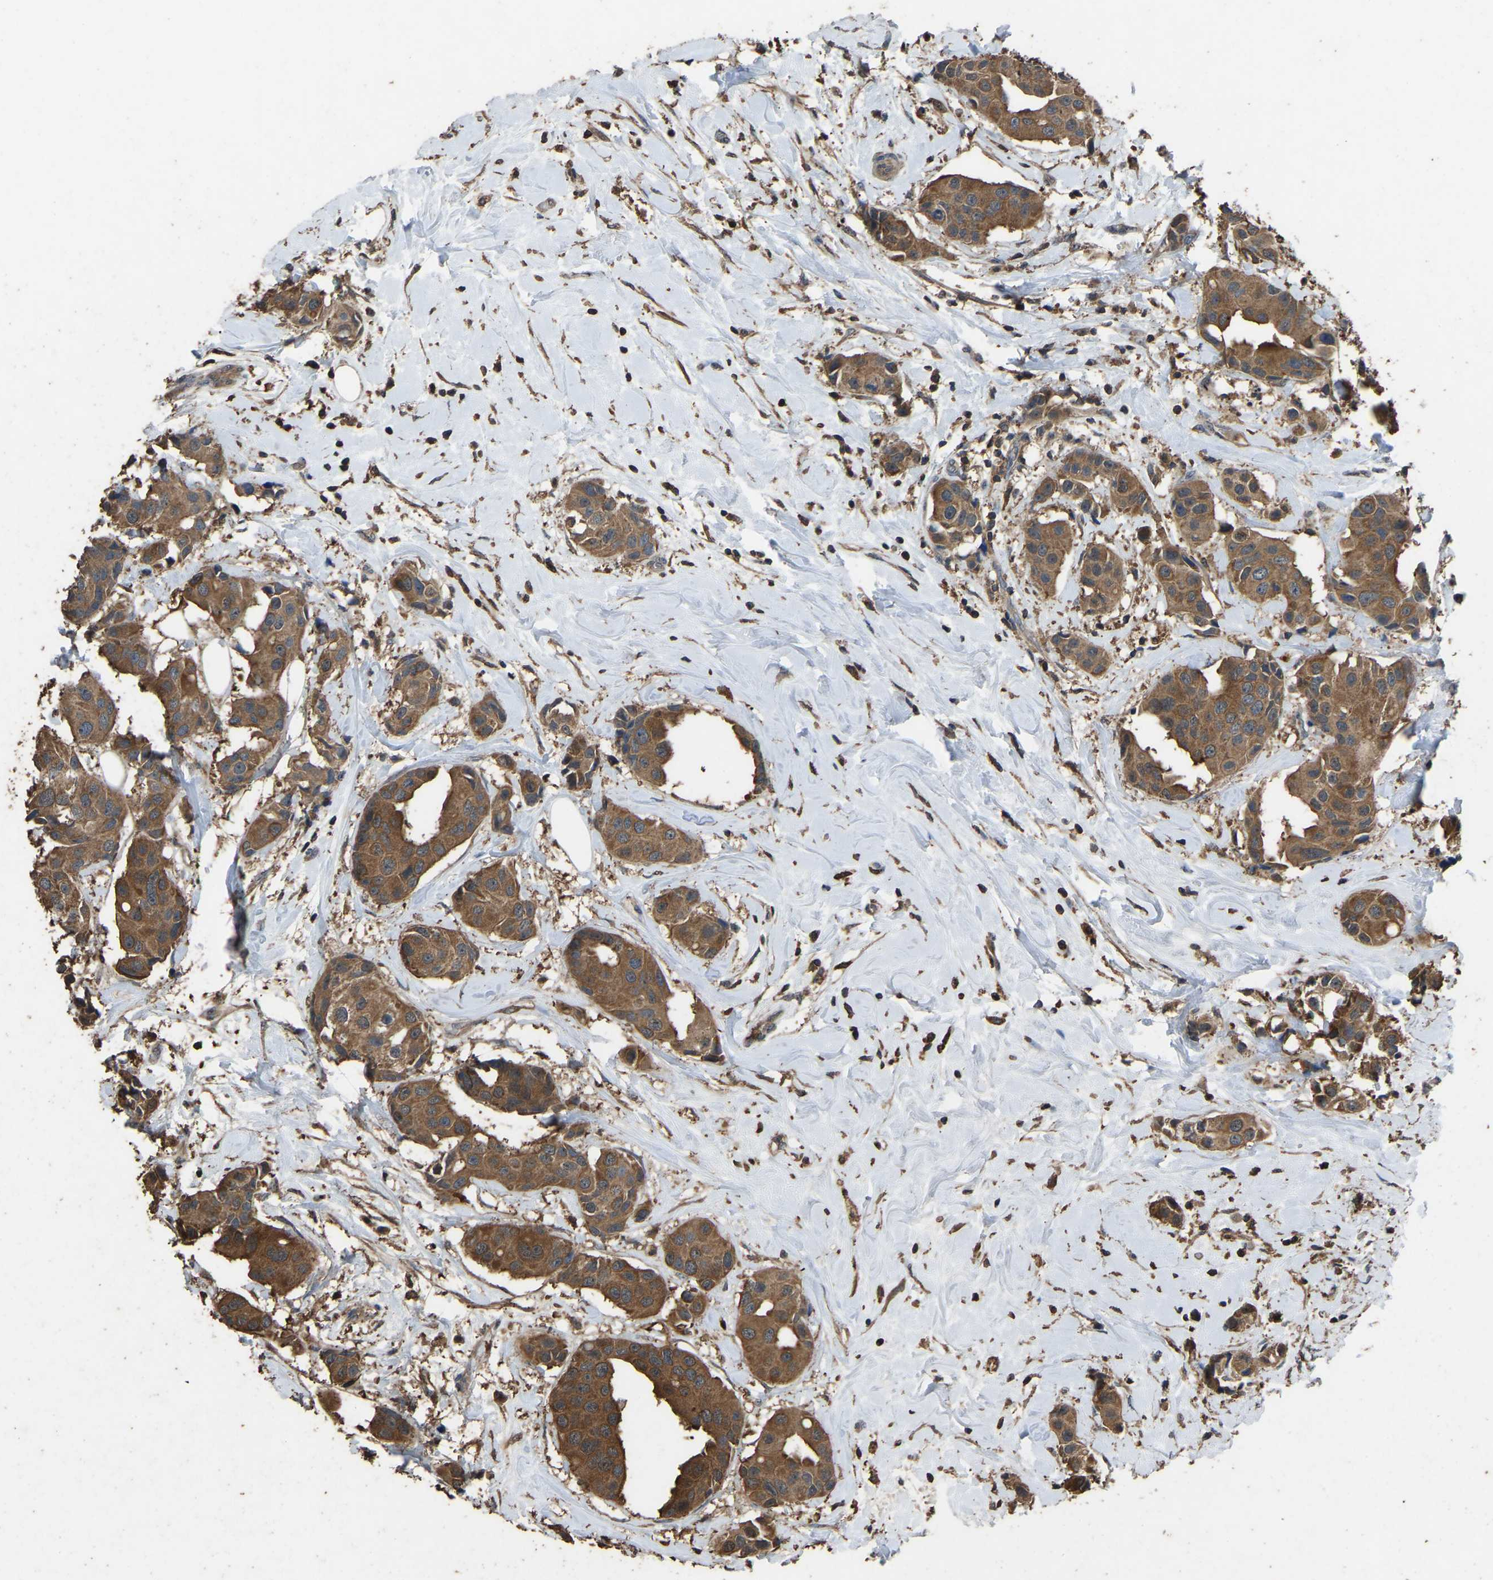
{"staining": {"intensity": "moderate", "quantity": ">75%", "location": "cytoplasmic/membranous"}, "tissue": "breast cancer", "cell_type": "Tumor cells", "image_type": "cancer", "snomed": [{"axis": "morphology", "description": "Normal tissue, NOS"}, {"axis": "morphology", "description": "Duct carcinoma"}, {"axis": "topography", "description": "Breast"}], "caption": "Protein staining displays moderate cytoplasmic/membranous positivity in about >75% of tumor cells in breast cancer (intraductal carcinoma).", "gene": "FHIT", "patient": {"sex": "female", "age": 39}}